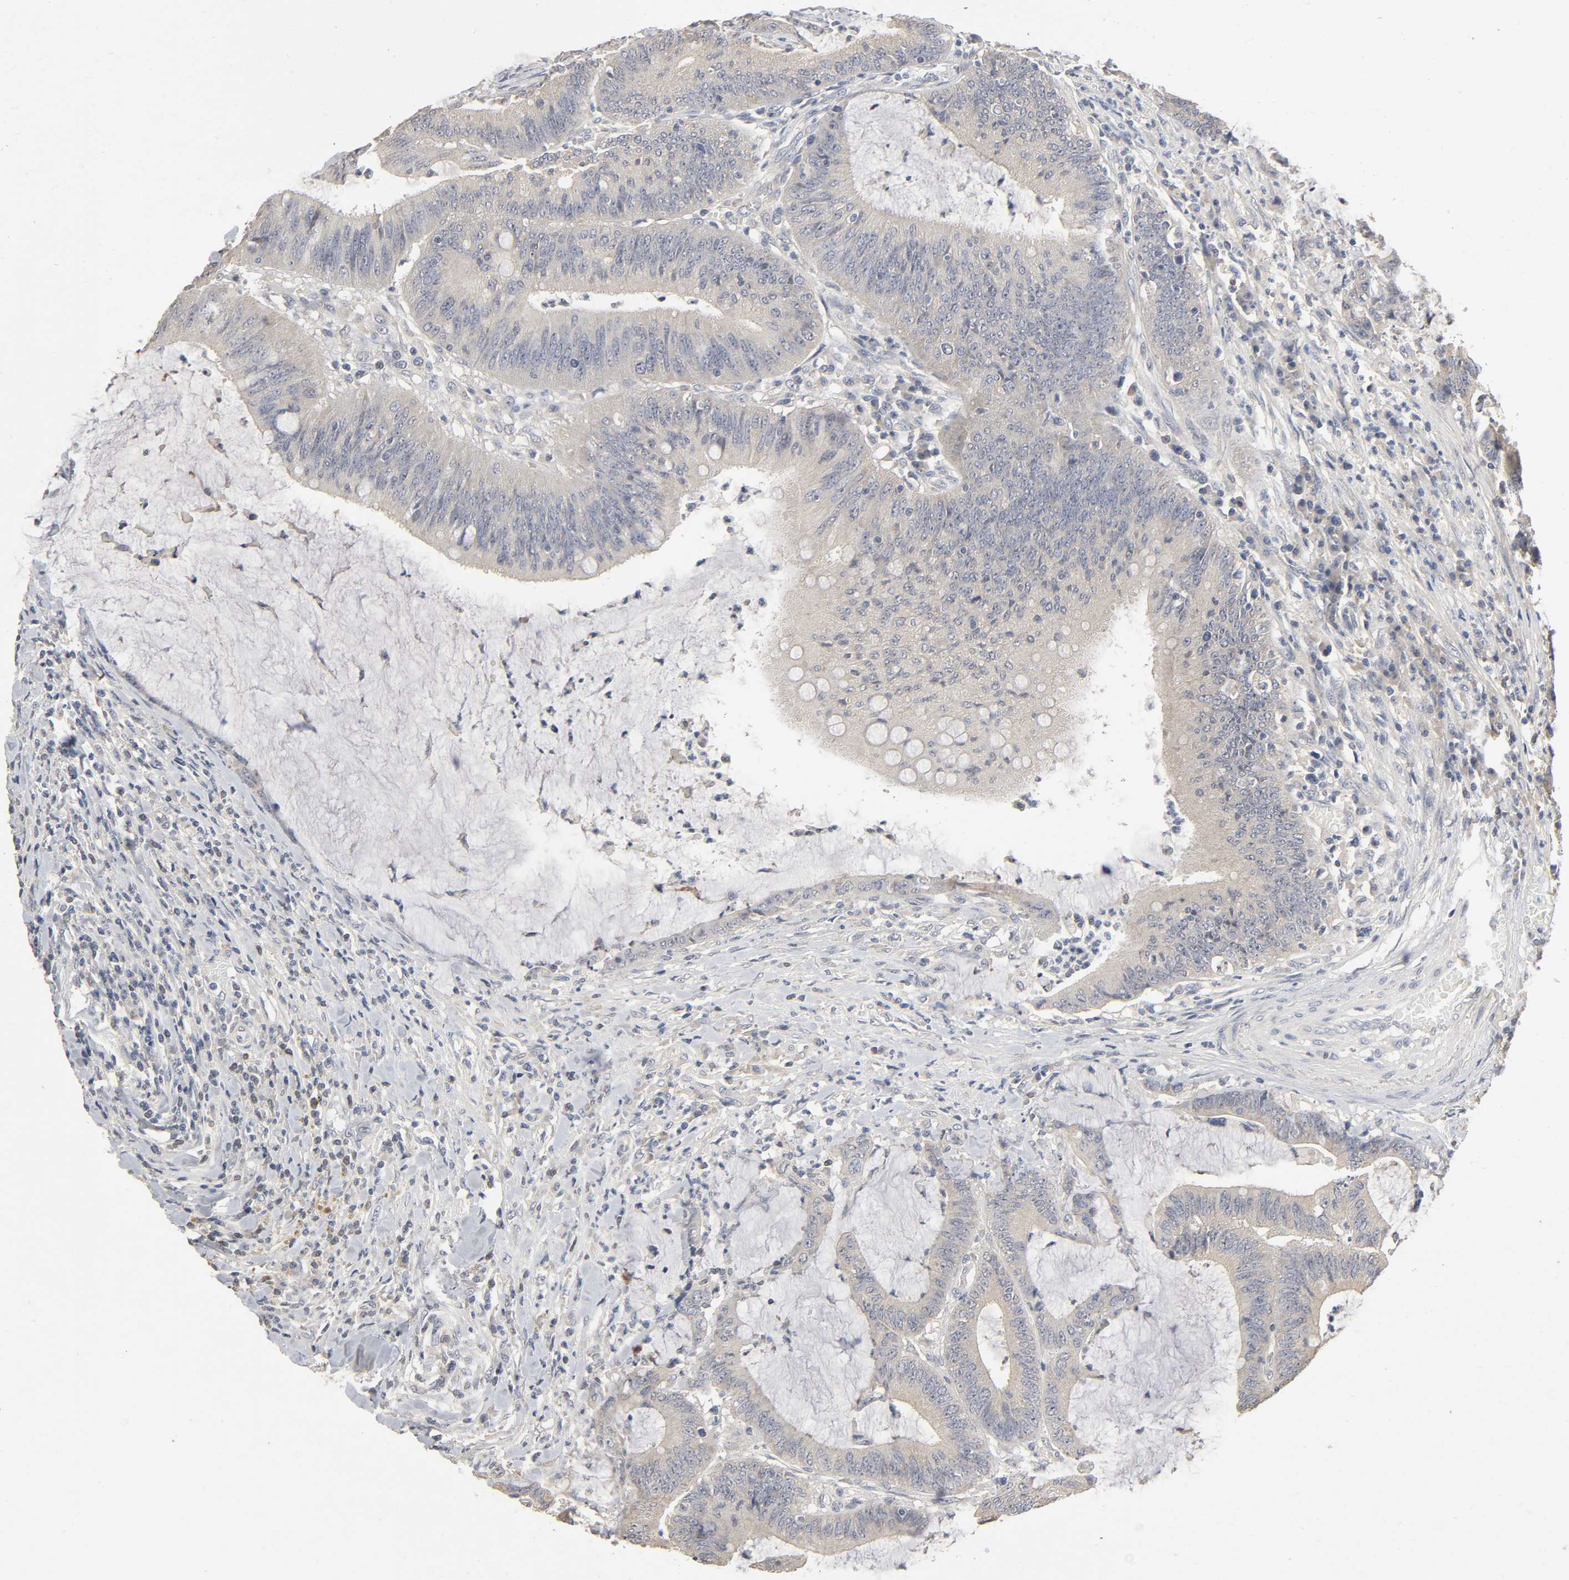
{"staining": {"intensity": "weak", "quantity": "<25%", "location": "cytoplasmic/membranous"}, "tissue": "colorectal cancer", "cell_type": "Tumor cells", "image_type": "cancer", "snomed": [{"axis": "morphology", "description": "Adenocarcinoma, NOS"}, {"axis": "topography", "description": "Rectum"}], "caption": "Human colorectal cancer (adenocarcinoma) stained for a protein using IHC shows no staining in tumor cells.", "gene": "SLC10A2", "patient": {"sex": "female", "age": 66}}